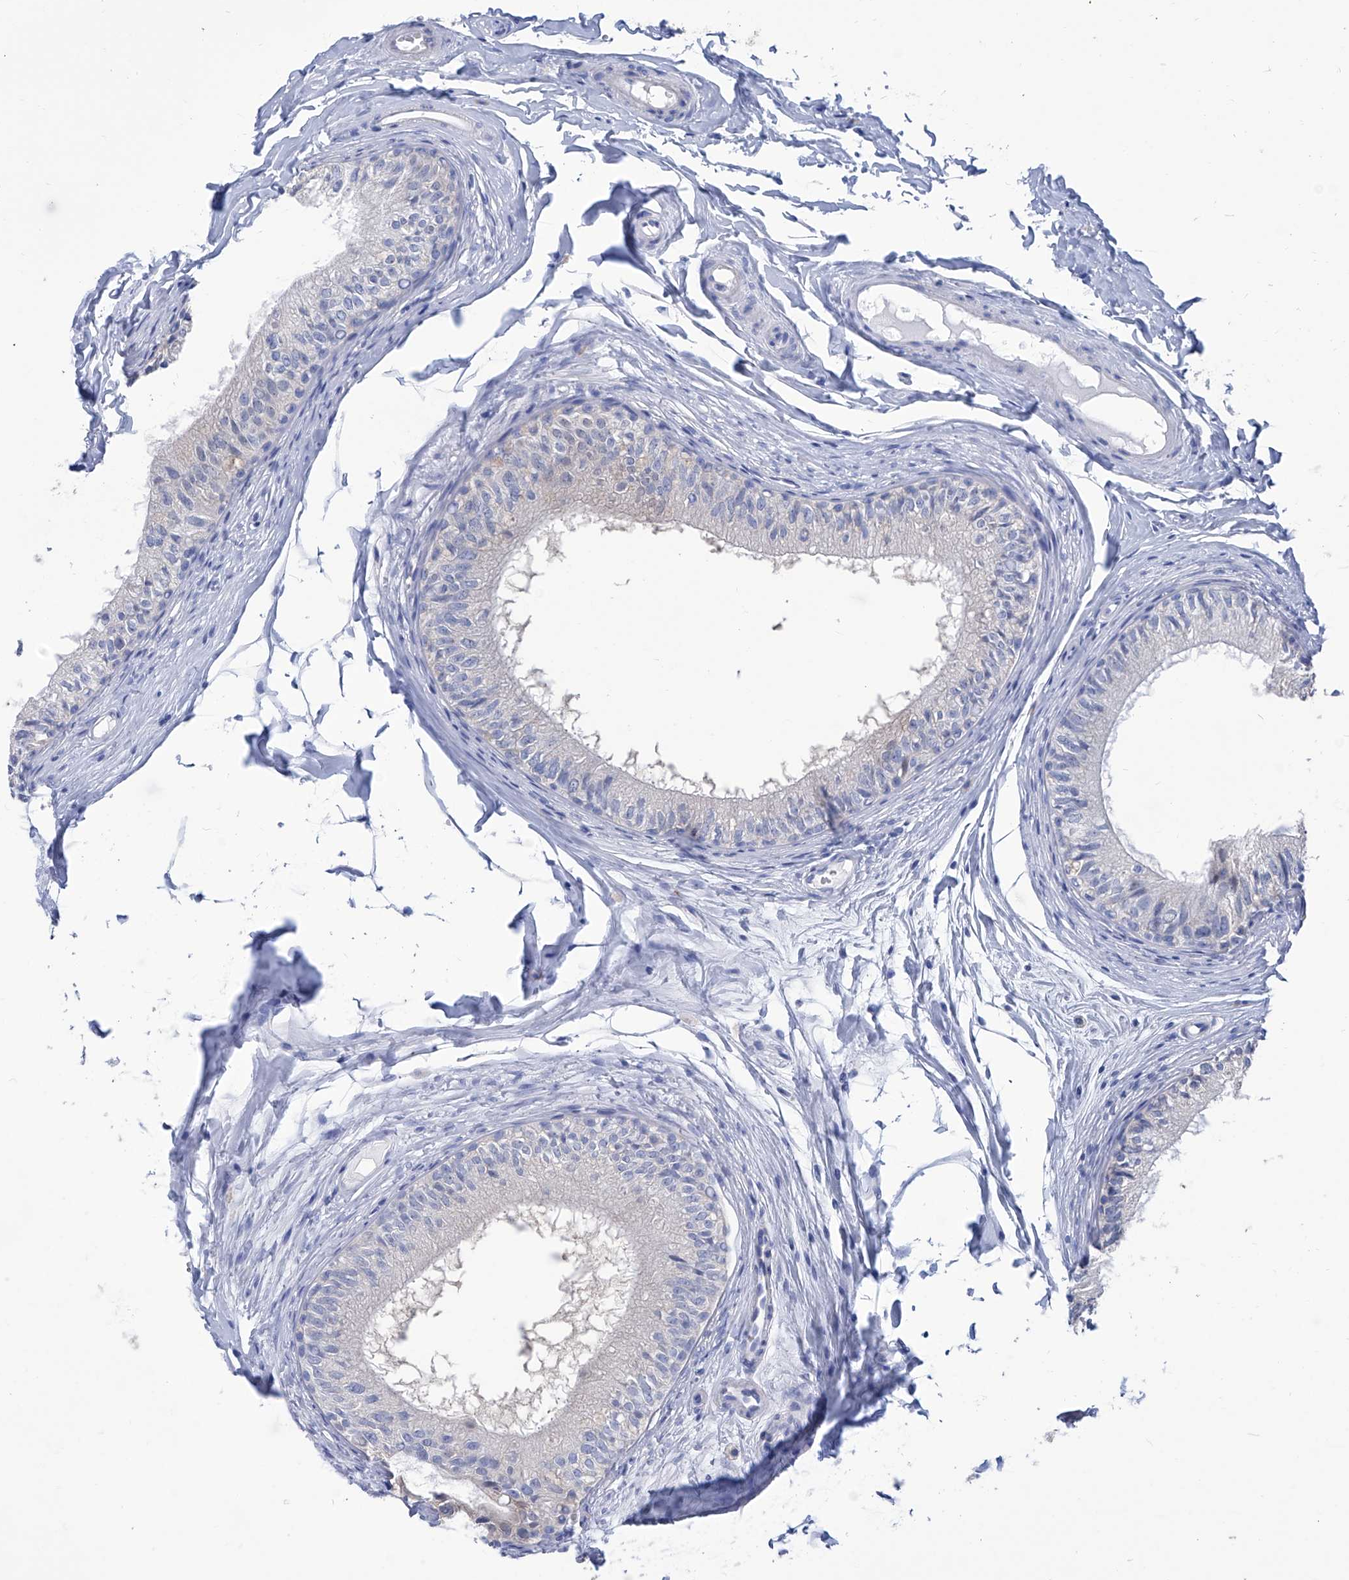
{"staining": {"intensity": "negative", "quantity": "none", "location": "none"}, "tissue": "epididymis", "cell_type": "Glandular cells", "image_type": "normal", "snomed": [{"axis": "morphology", "description": "Normal tissue, NOS"}, {"axis": "morphology", "description": "Seminoma in situ"}, {"axis": "topography", "description": "Testis"}, {"axis": "topography", "description": "Epididymis"}], "caption": "This photomicrograph is of normal epididymis stained with immunohistochemistry to label a protein in brown with the nuclei are counter-stained blue. There is no positivity in glandular cells. (Stains: DAB (3,3'-diaminobenzidine) immunohistochemistry (IHC) with hematoxylin counter stain, Microscopy: brightfield microscopy at high magnification).", "gene": "SMS", "patient": {"sex": "male", "age": 28}}